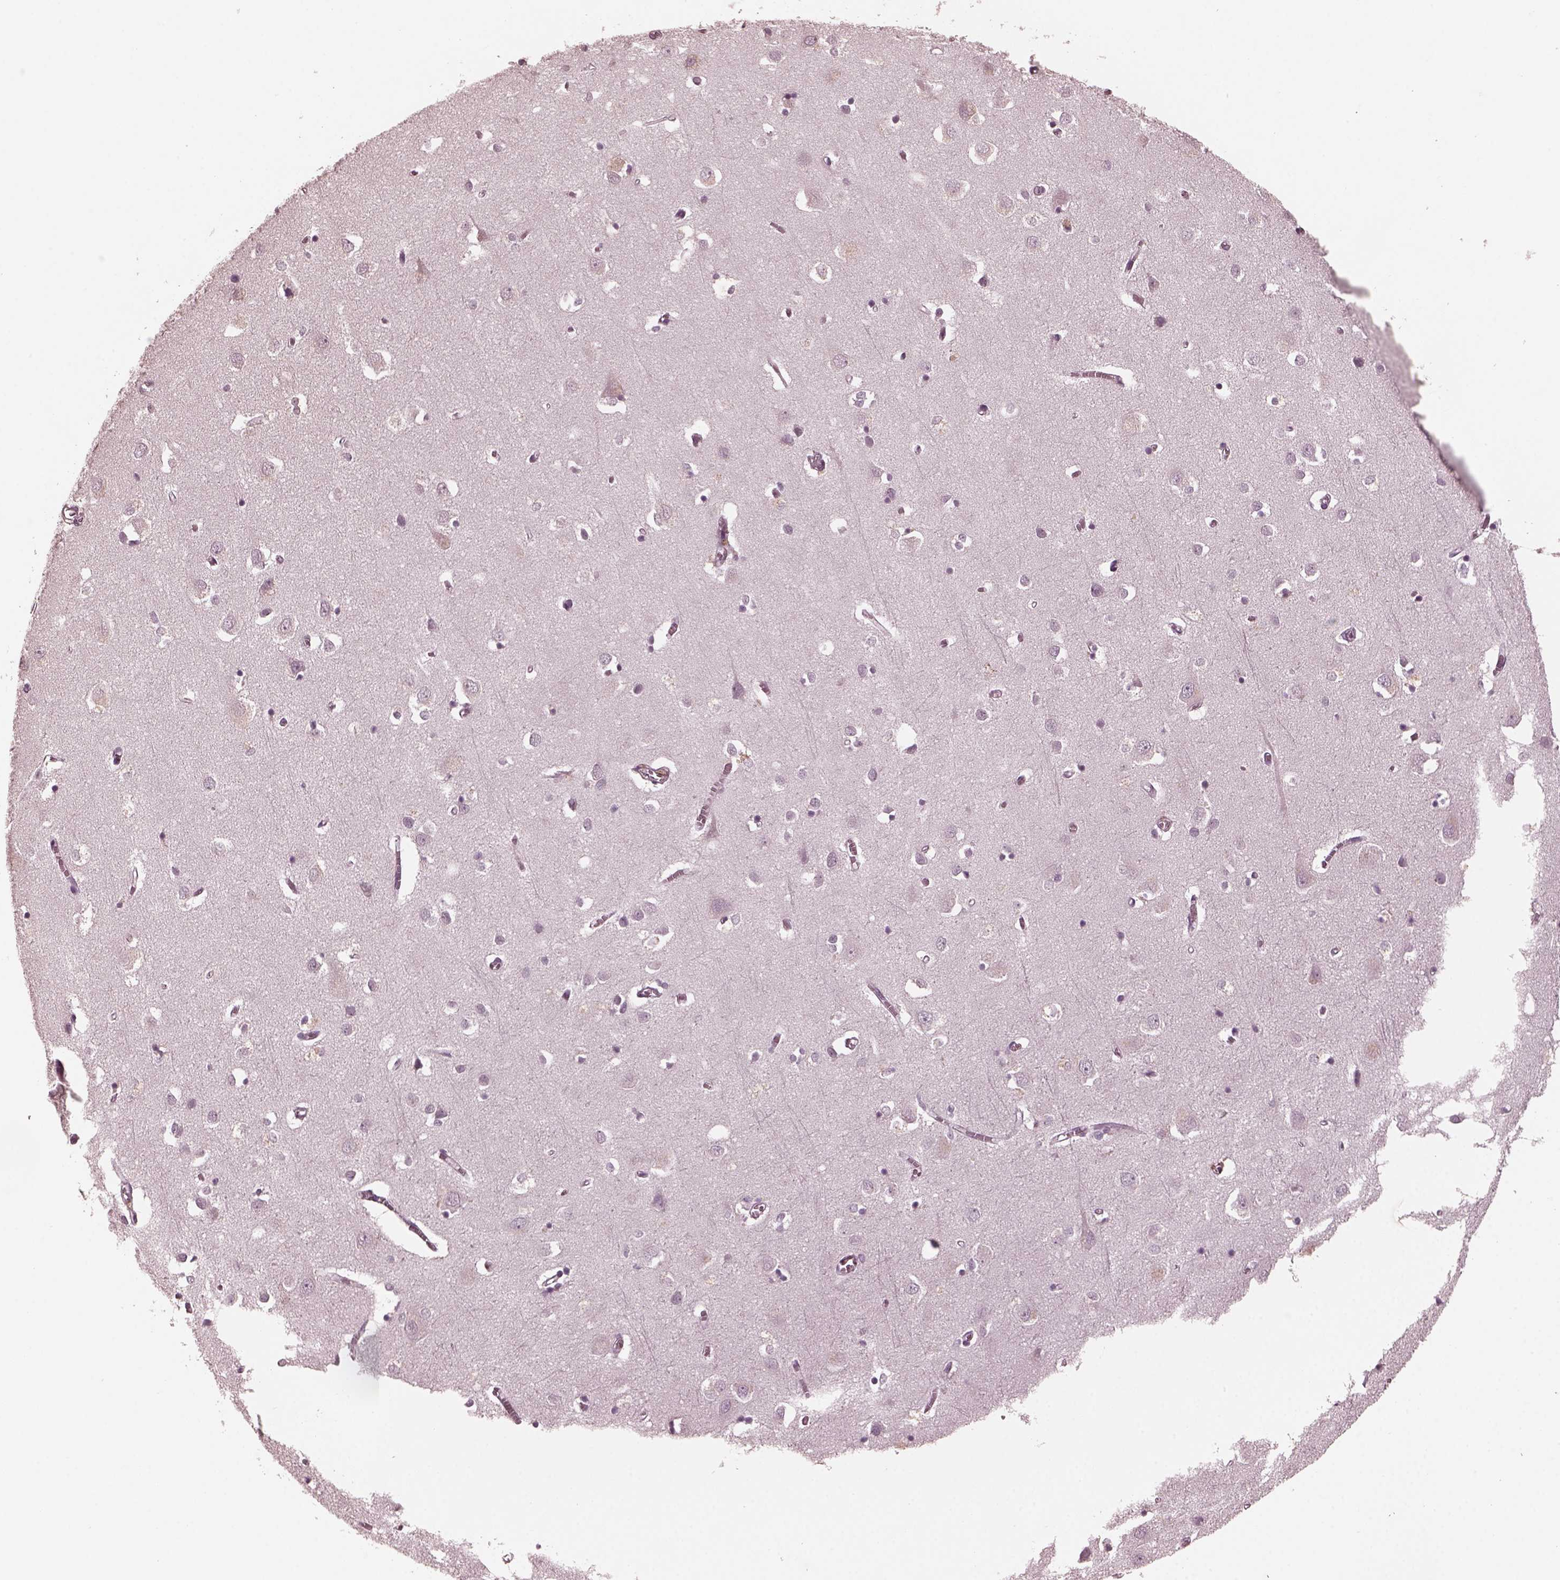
{"staining": {"intensity": "negative", "quantity": "none", "location": "none"}, "tissue": "cerebral cortex", "cell_type": "Endothelial cells", "image_type": "normal", "snomed": [{"axis": "morphology", "description": "Normal tissue, NOS"}, {"axis": "topography", "description": "Cerebral cortex"}], "caption": "Immunohistochemical staining of unremarkable human cerebral cortex displays no significant positivity in endothelial cells. (Brightfield microscopy of DAB (3,3'-diaminobenzidine) IHC at high magnification).", "gene": "RCVRN", "patient": {"sex": "male", "age": 70}}